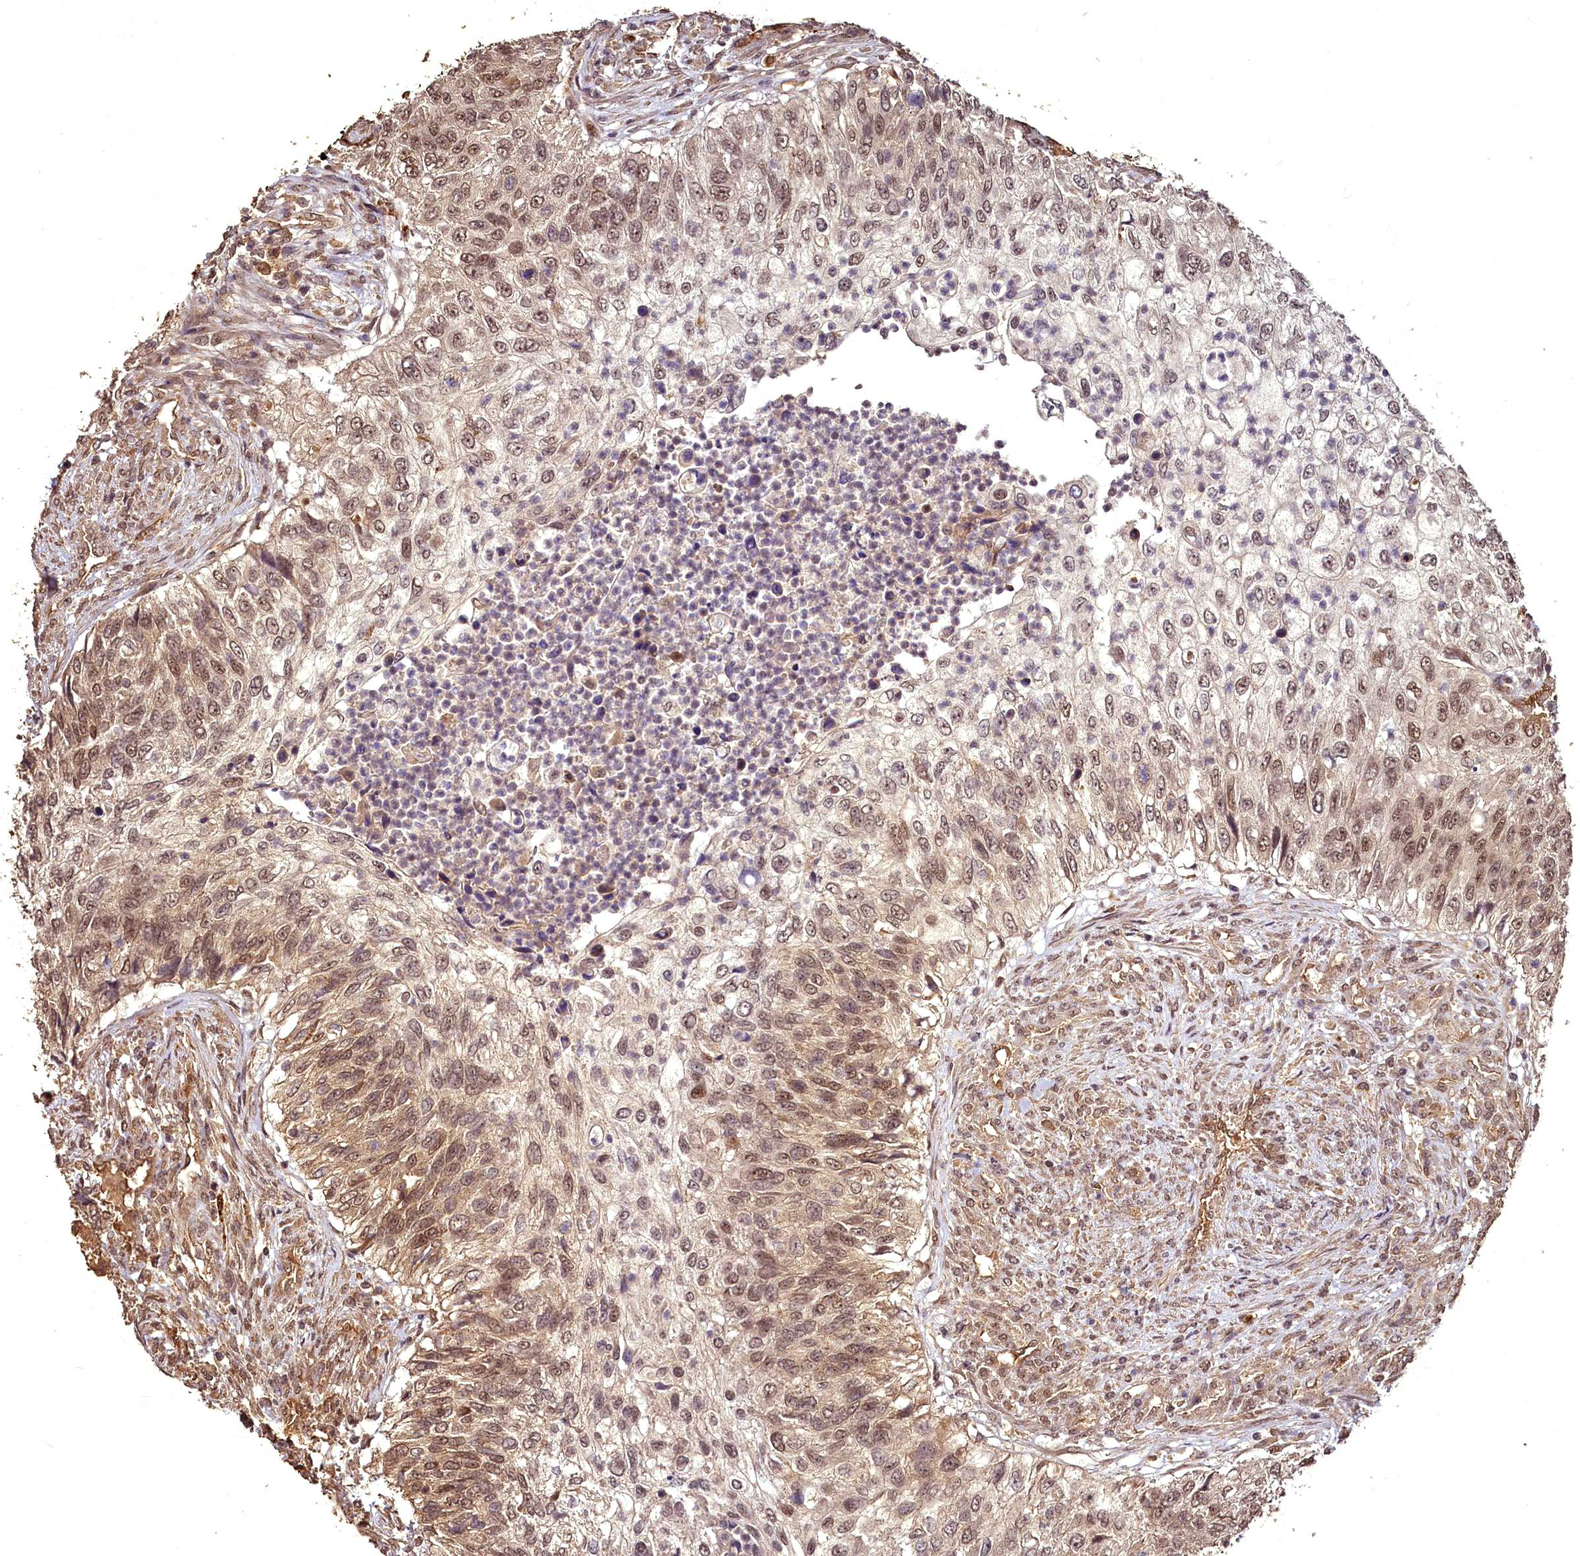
{"staining": {"intensity": "moderate", "quantity": ">75%", "location": "cytoplasmic/membranous,nuclear"}, "tissue": "urothelial cancer", "cell_type": "Tumor cells", "image_type": "cancer", "snomed": [{"axis": "morphology", "description": "Urothelial carcinoma, High grade"}, {"axis": "topography", "description": "Urinary bladder"}], "caption": "A histopathology image showing moderate cytoplasmic/membranous and nuclear expression in approximately >75% of tumor cells in high-grade urothelial carcinoma, as visualized by brown immunohistochemical staining.", "gene": "VPS51", "patient": {"sex": "female", "age": 60}}